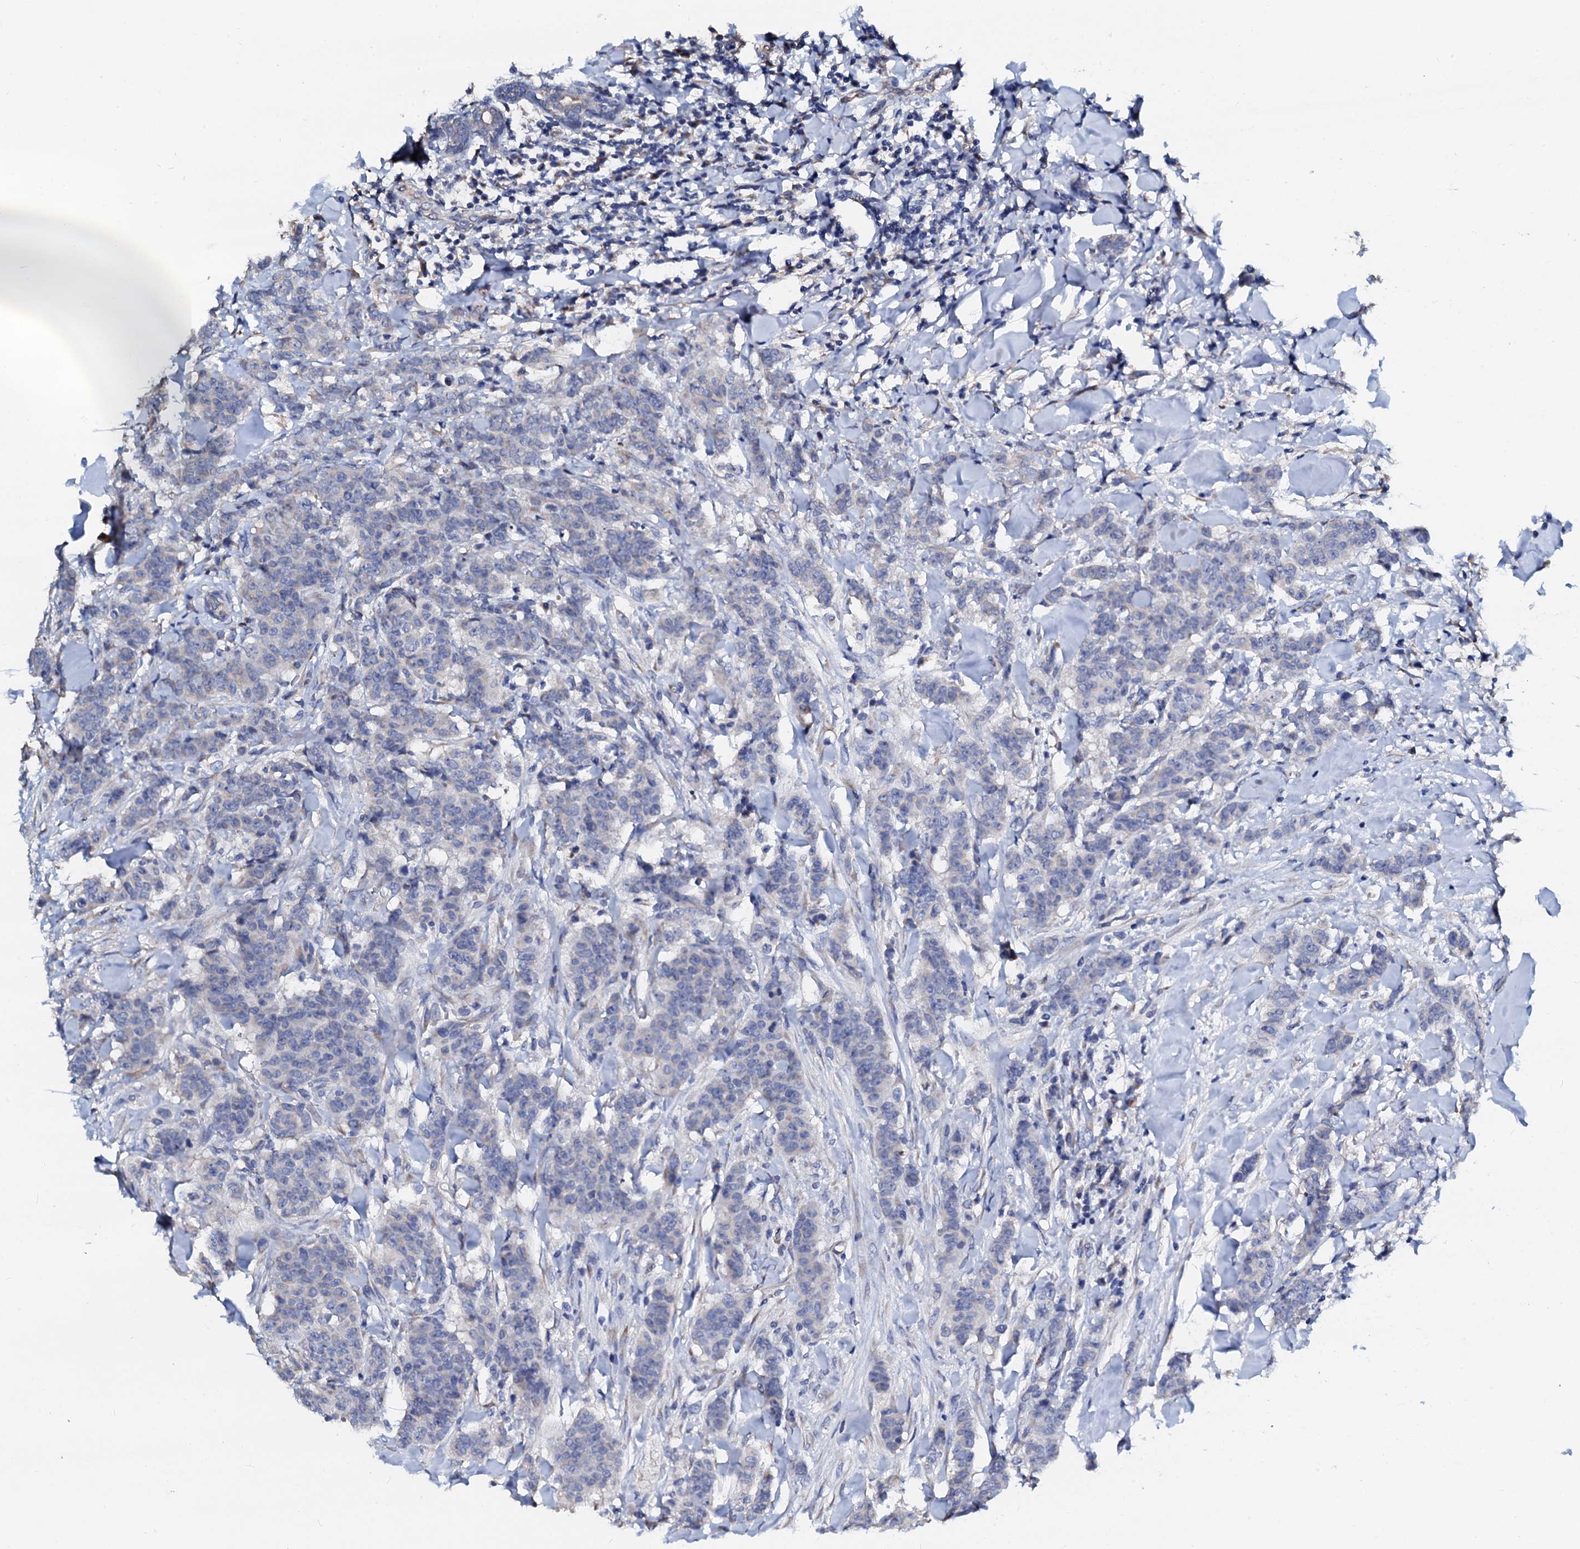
{"staining": {"intensity": "negative", "quantity": "none", "location": "none"}, "tissue": "breast cancer", "cell_type": "Tumor cells", "image_type": "cancer", "snomed": [{"axis": "morphology", "description": "Duct carcinoma"}, {"axis": "topography", "description": "Breast"}], "caption": "DAB (3,3'-diaminobenzidine) immunohistochemical staining of breast cancer shows no significant positivity in tumor cells.", "gene": "AKAP3", "patient": {"sex": "female", "age": 40}}